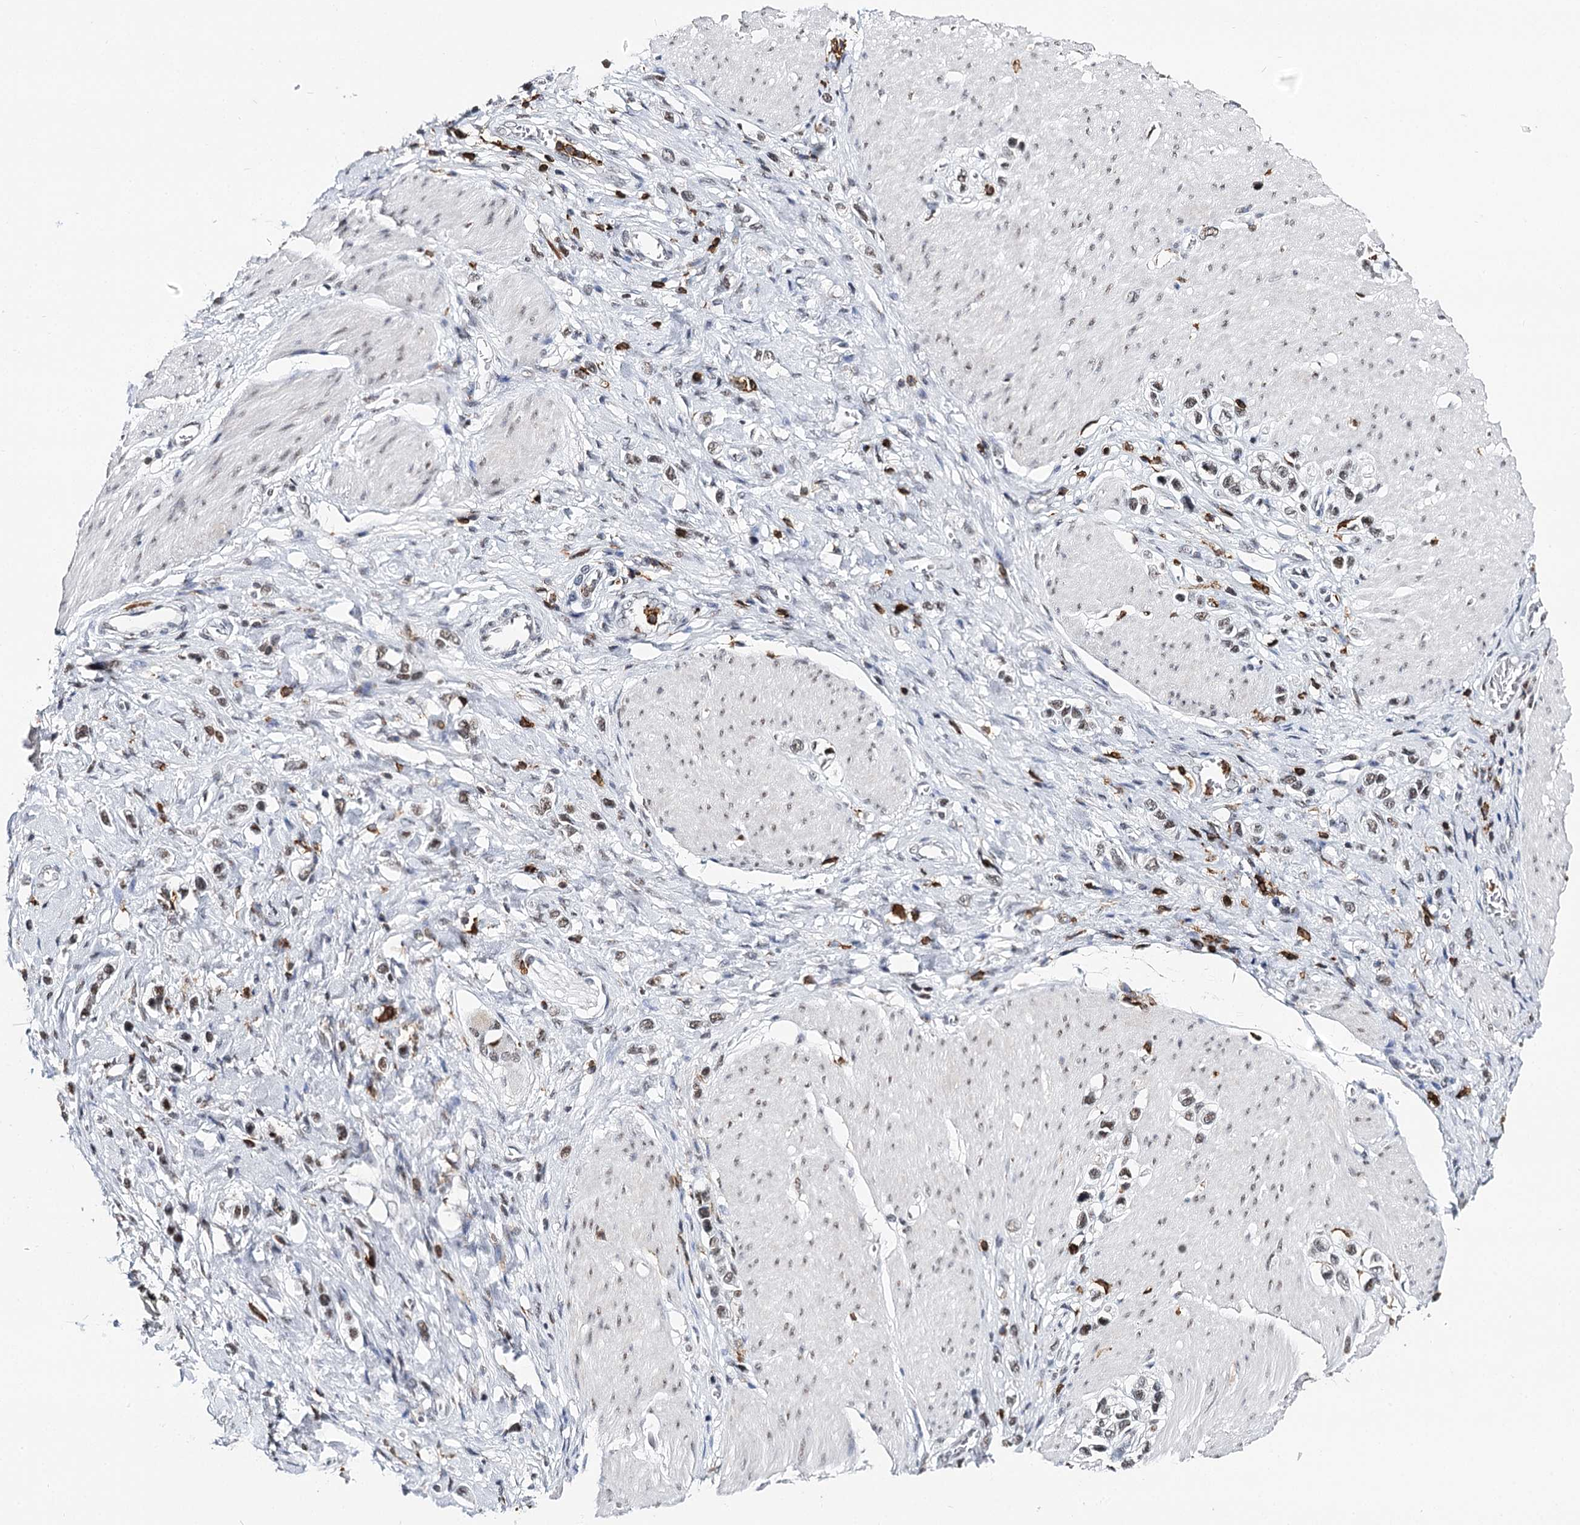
{"staining": {"intensity": "negative", "quantity": "none", "location": "none"}, "tissue": "stomach cancer", "cell_type": "Tumor cells", "image_type": "cancer", "snomed": [{"axis": "morphology", "description": "Normal tissue, NOS"}, {"axis": "morphology", "description": "Adenocarcinoma, NOS"}, {"axis": "topography", "description": "Stomach, upper"}, {"axis": "topography", "description": "Stomach"}], "caption": "The photomicrograph reveals no staining of tumor cells in stomach cancer (adenocarcinoma).", "gene": "BARD1", "patient": {"sex": "female", "age": 65}}